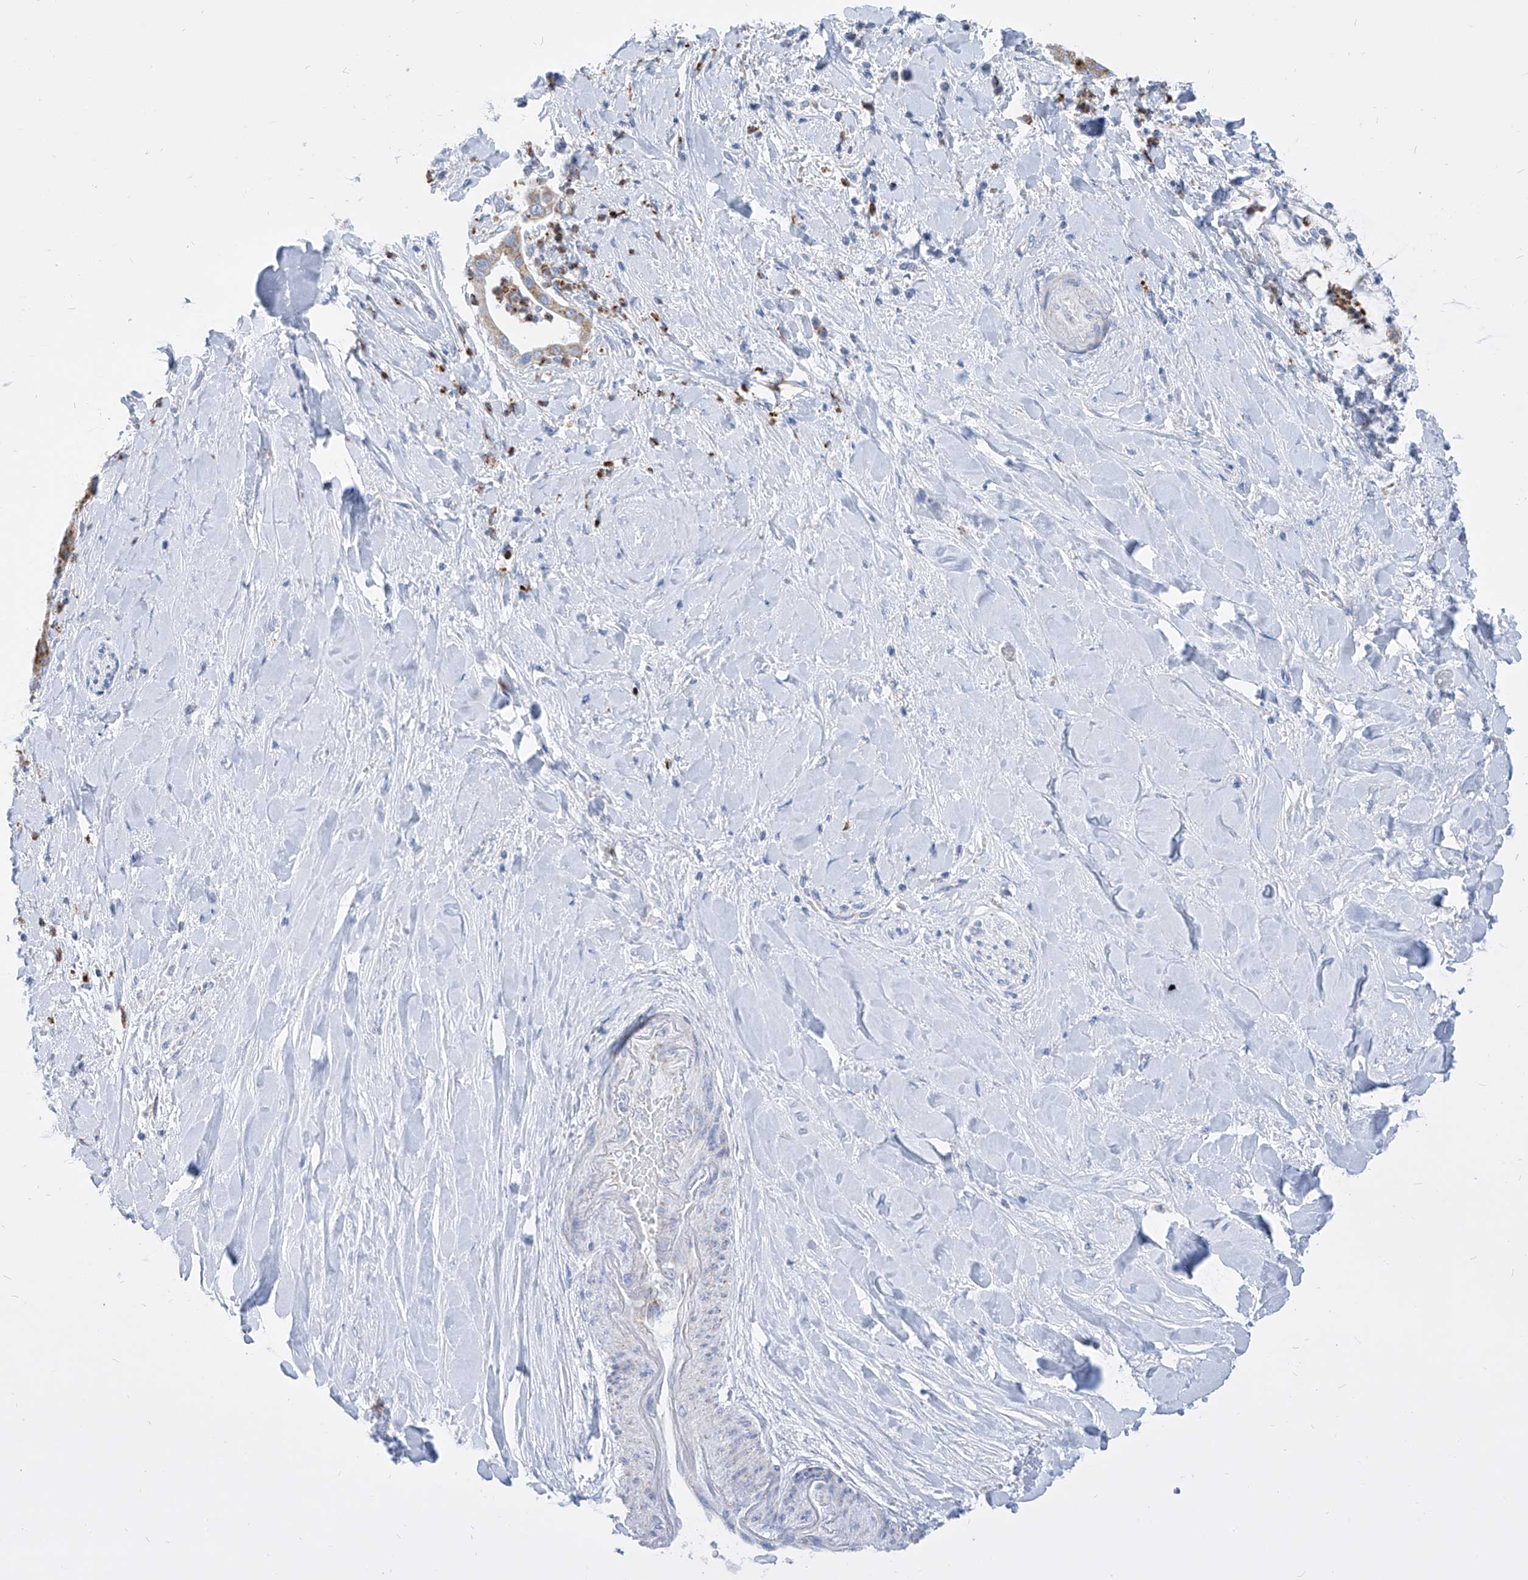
{"staining": {"intensity": "moderate", "quantity": ">75%", "location": "cytoplasmic/membranous"}, "tissue": "liver cancer", "cell_type": "Tumor cells", "image_type": "cancer", "snomed": [{"axis": "morphology", "description": "Cholangiocarcinoma"}, {"axis": "topography", "description": "Liver"}], "caption": "Moderate cytoplasmic/membranous positivity for a protein is seen in about >75% of tumor cells of liver cancer using immunohistochemistry.", "gene": "COQ3", "patient": {"sex": "female", "age": 54}}